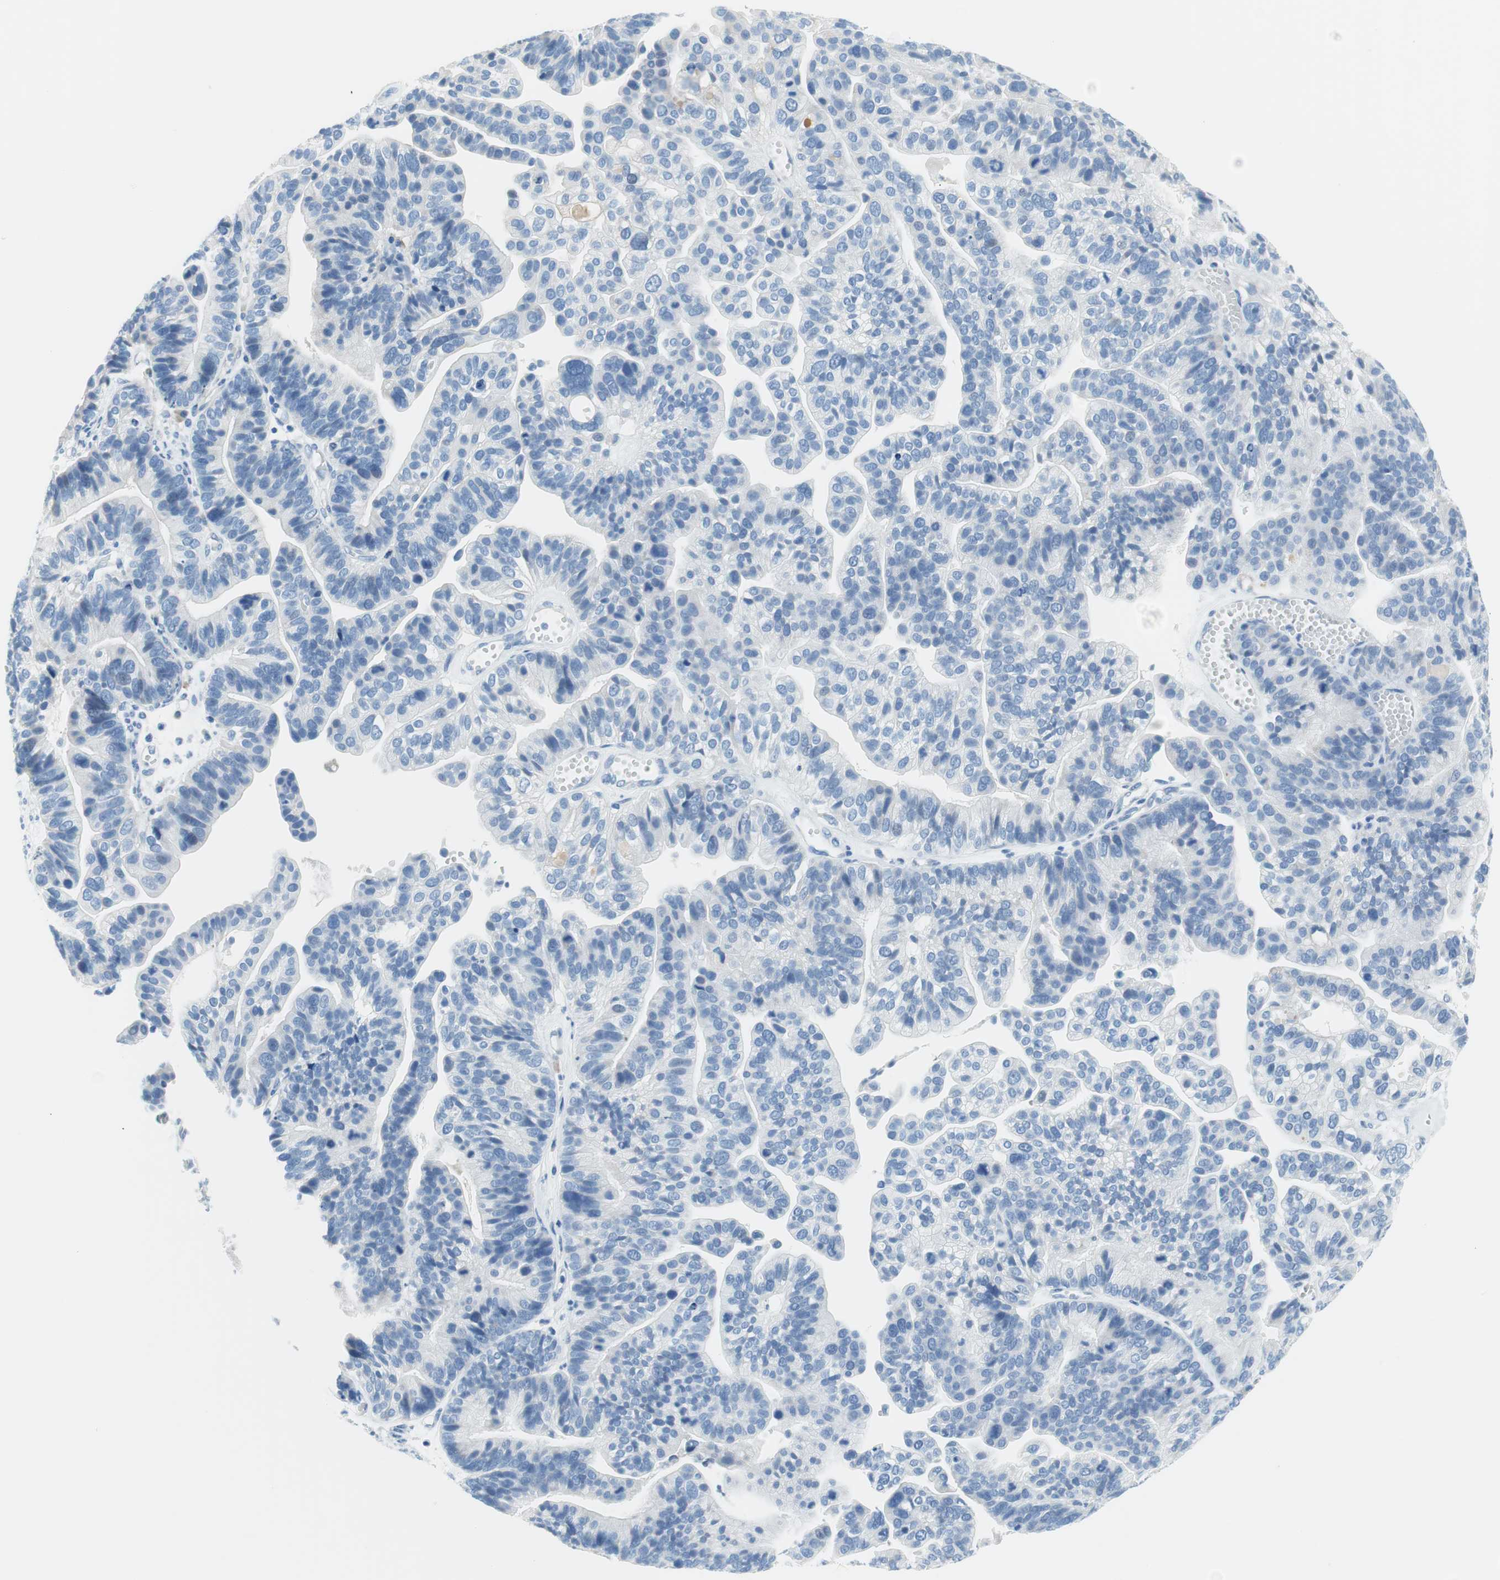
{"staining": {"intensity": "negative", "quantity": "none", "location": "none"}, "tissue": "ovarian cancer", "cell_type": "Tumor cells", "image_type": "cancer", "snomed": [{"axis": "morphology", "description": "Cystadenocarcinoma, serous, NOS"}, {"axis": "topography", "description": "Ovary"}], "caption": "Tumor cells show no significant protein staining in ovarian serous cystadenocarcinoma. (DAB (3,3'-diaminobenzidine) immunohistochemistry (IHC) visualized using brightfield microscopy, high magnification).", "gene": "MYH1", "patient": {"sex": "female", "age": 56}}